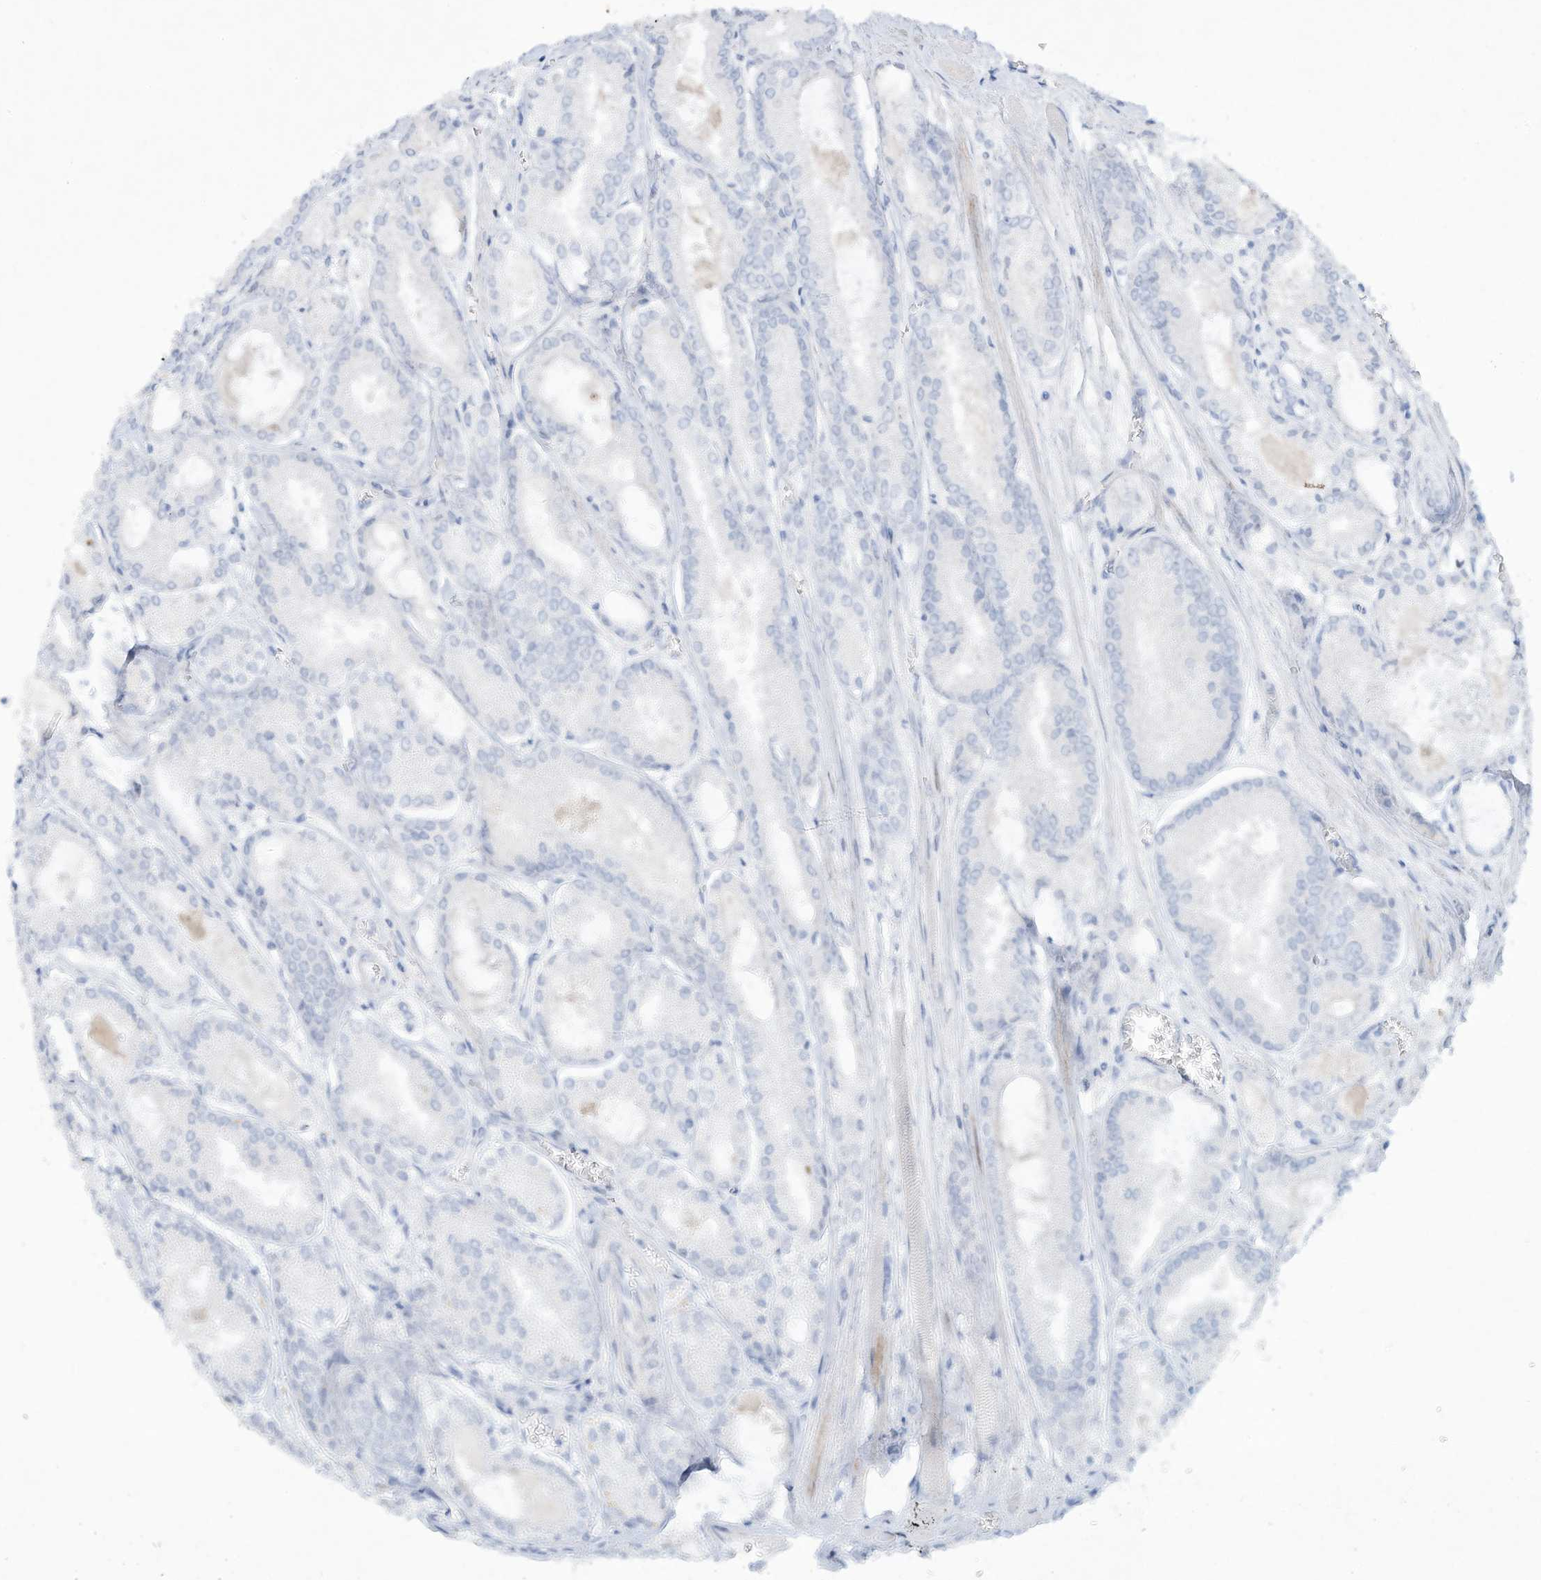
{"staining": {"intensity": "negative", "quantity": "none", "location": "none"}, "tissue": "prostate cancer", "cell_type": "Tumor cells", "image_type": "cancer", "snomed": [{"axis": "morphology", "description": "Adenocarcinoma, Low grade"}, {"axis": "topography", "description": "Prostate"}], "caption": "There is no significant expression in tumor cells of prostate low-grade adenocarcinoma.", "gene": "PAX6", "patient": {"sex": "male", "age": 67}}